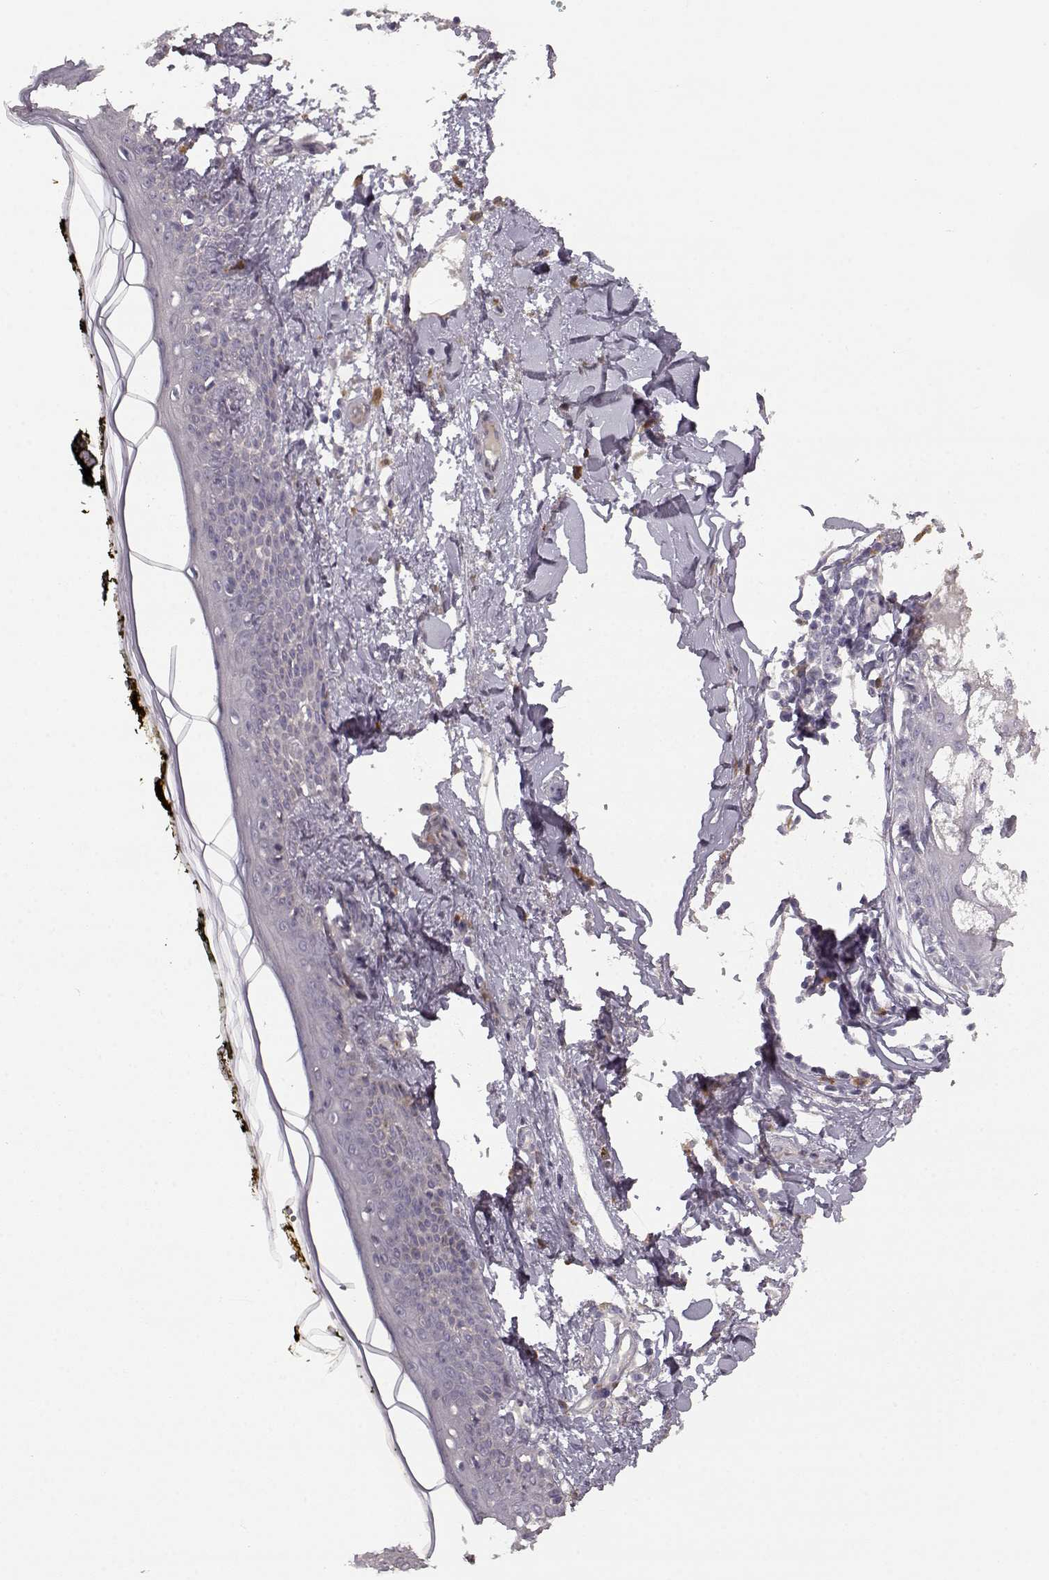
{"staining": {"intensity": "negative", "quantity": "none", "location": "none"}, "tissue": "skin", "cell_type": "Fibroblasts", "image_type": "normal", "snomed": [{"axis": "morphology", "description": "Normal tissue, NOS"}, {"axis": "topography", "description": "Skin"}], "caption": "Immunohistochemistry (IHC) histopathology image of normal skin: skin stained with DAB displays no significant protein staining in fibroblasts. (DAB (3,3'-diaminobenzidine) immunohistochemistry (IHC) visualized using brightfield microscopy, high magnification).", "gene": "GHR", "patient": {"sex": "male", "age": 76}}